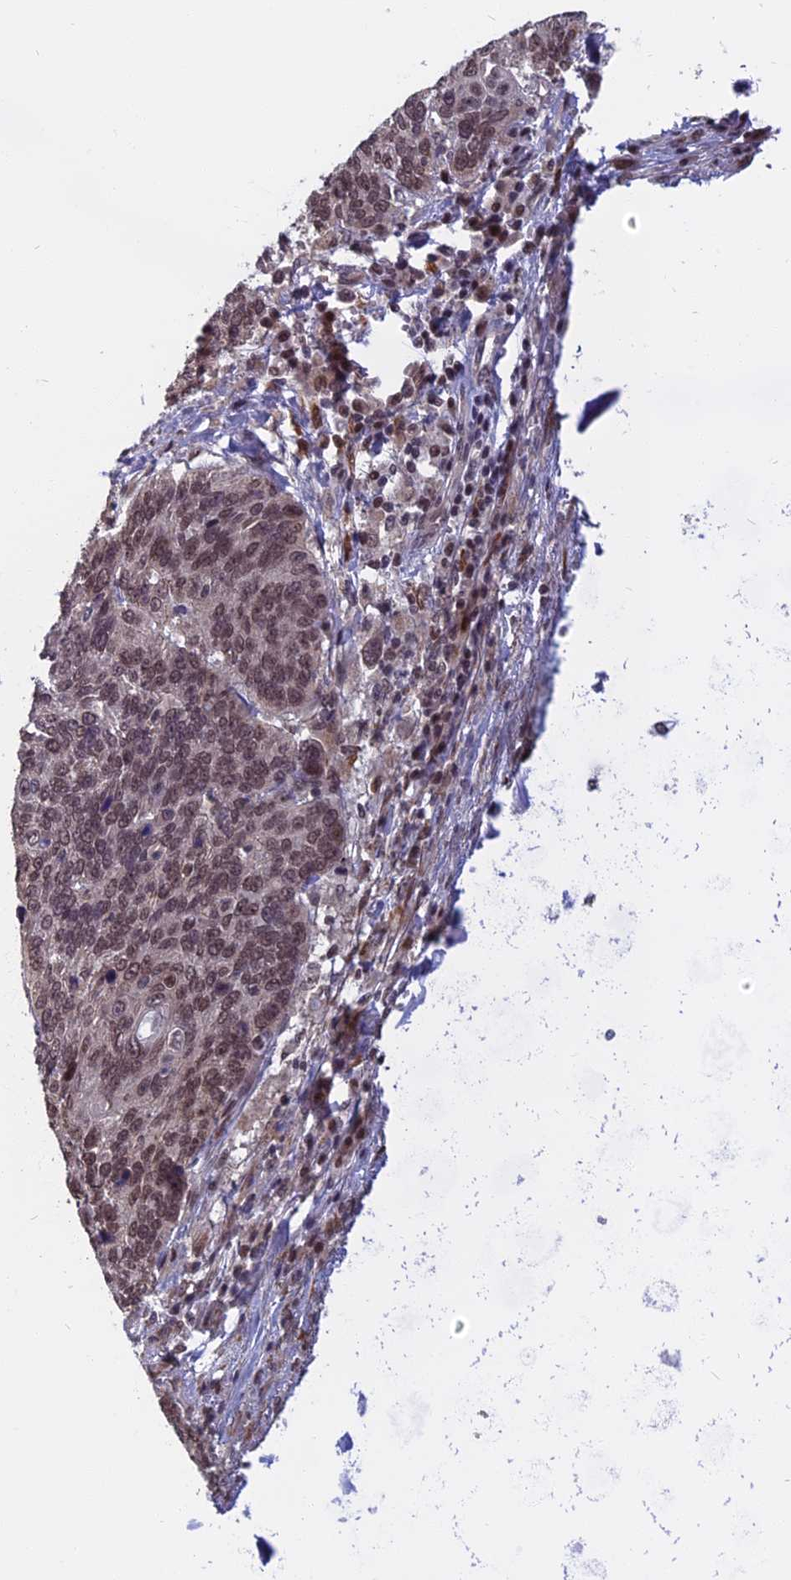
{"staining": {"intensity": "weak", "quantity": ">75%", "location": "nuclear"}, "tissue": "lung cancer", "cell_type": "Tumor cells", "image_type": "cancer", "snomed": [{"axis": "morphology", "description": "Squamous cell carcinoma, NOS"}, {"axis": "topography", "description": "Lung"}], "caption": "A brown stain highlights weak nuclear expression of a protein in lung squamous cell carcinoma tumor cells.", "gene": "CCDC113", "patient": {"sex": "male", "age": 66}}